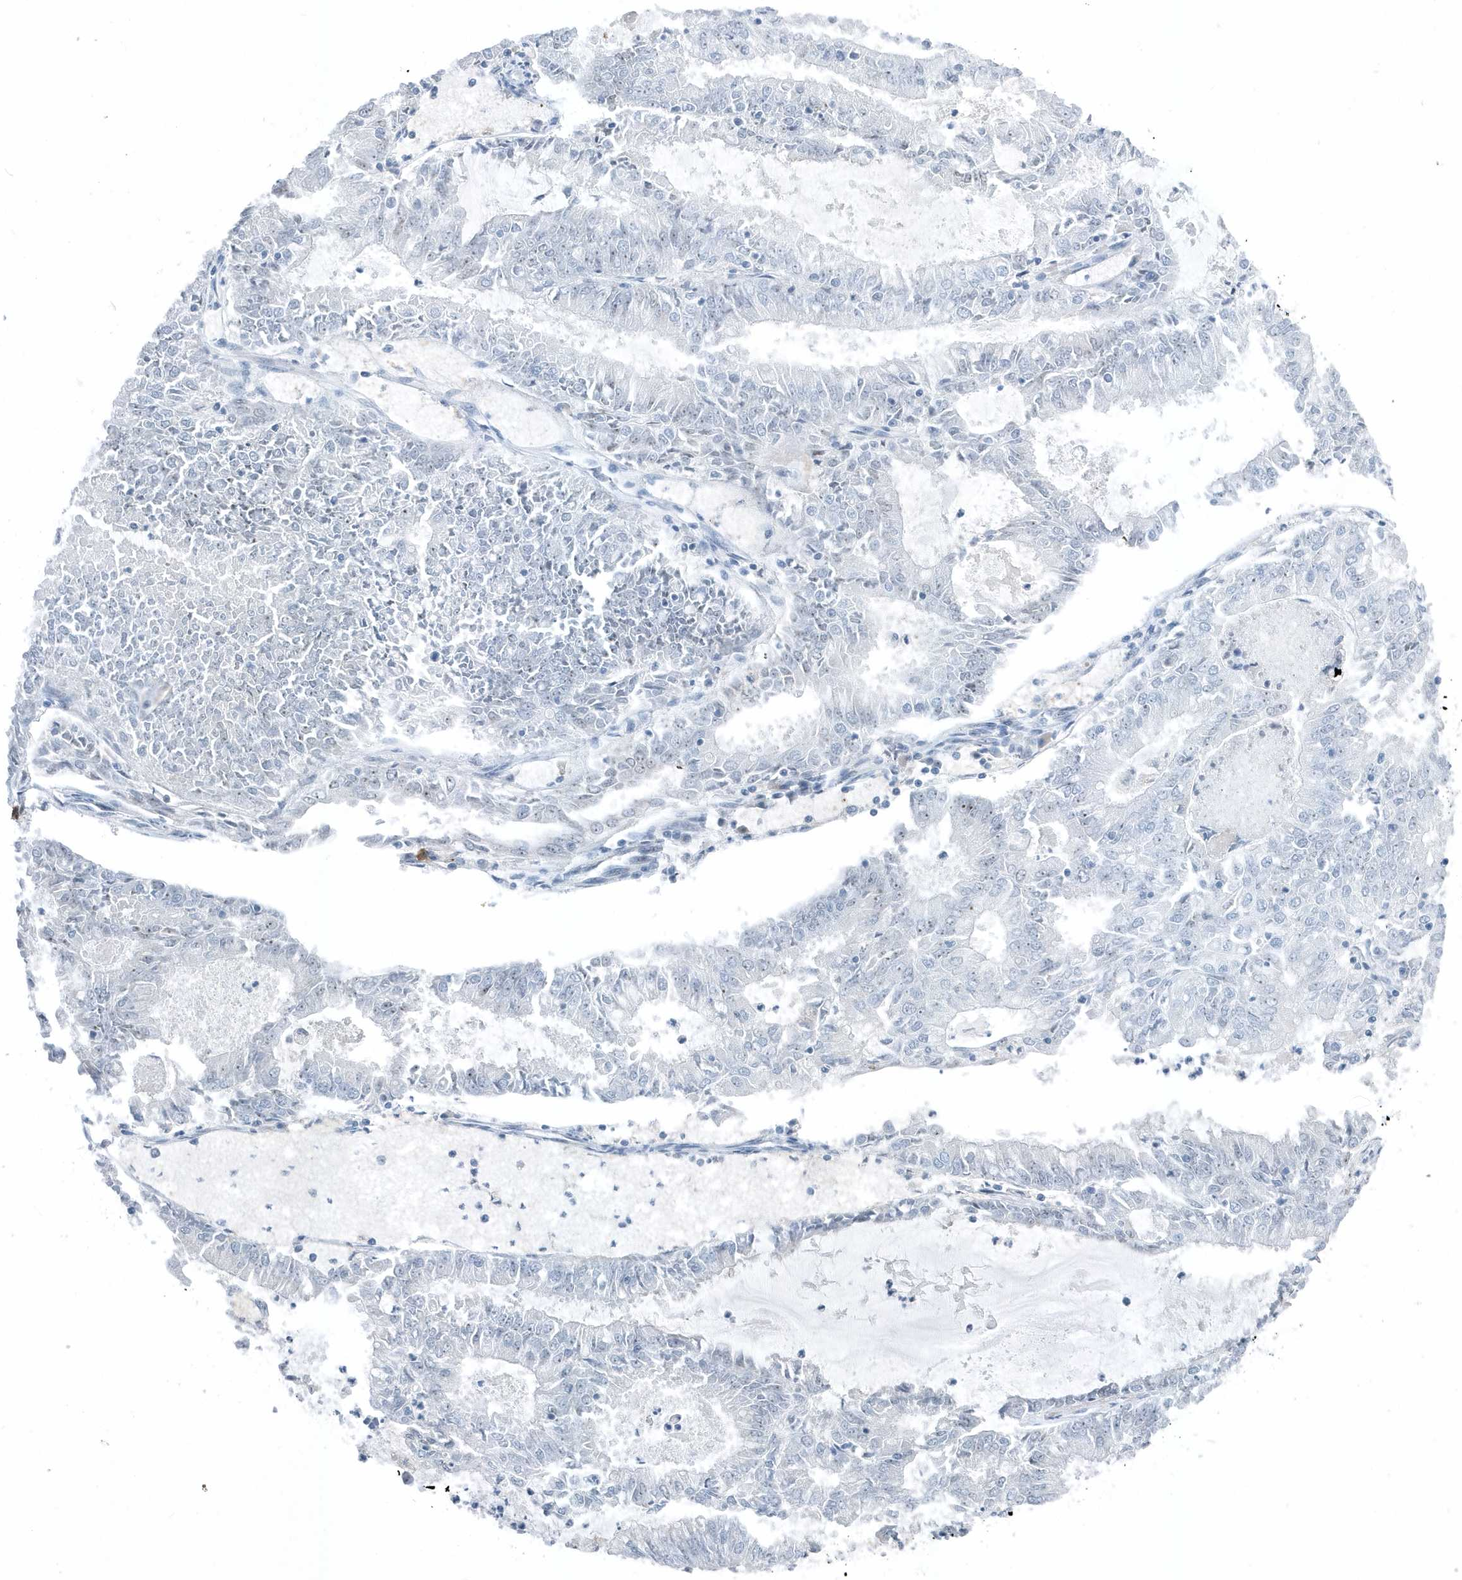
{"staining": {"intensity": "negative", "quantity": "none", "location": "none"}, "tissue": "endometrial cancer", "cell_type": "Tumor cells", "image_type": "cancer", "snomed": [{"axis": "morphology", "description": "Adenocarcinoma, NOS"}, {"axis": "topography", "description": "Endometrium"}], "caption": "IHC of adenocarcinoma (endometrial) displays no expression in tumor cells.", "gene": "RPF2", "patient": {"sex": "female", "age": 57}}